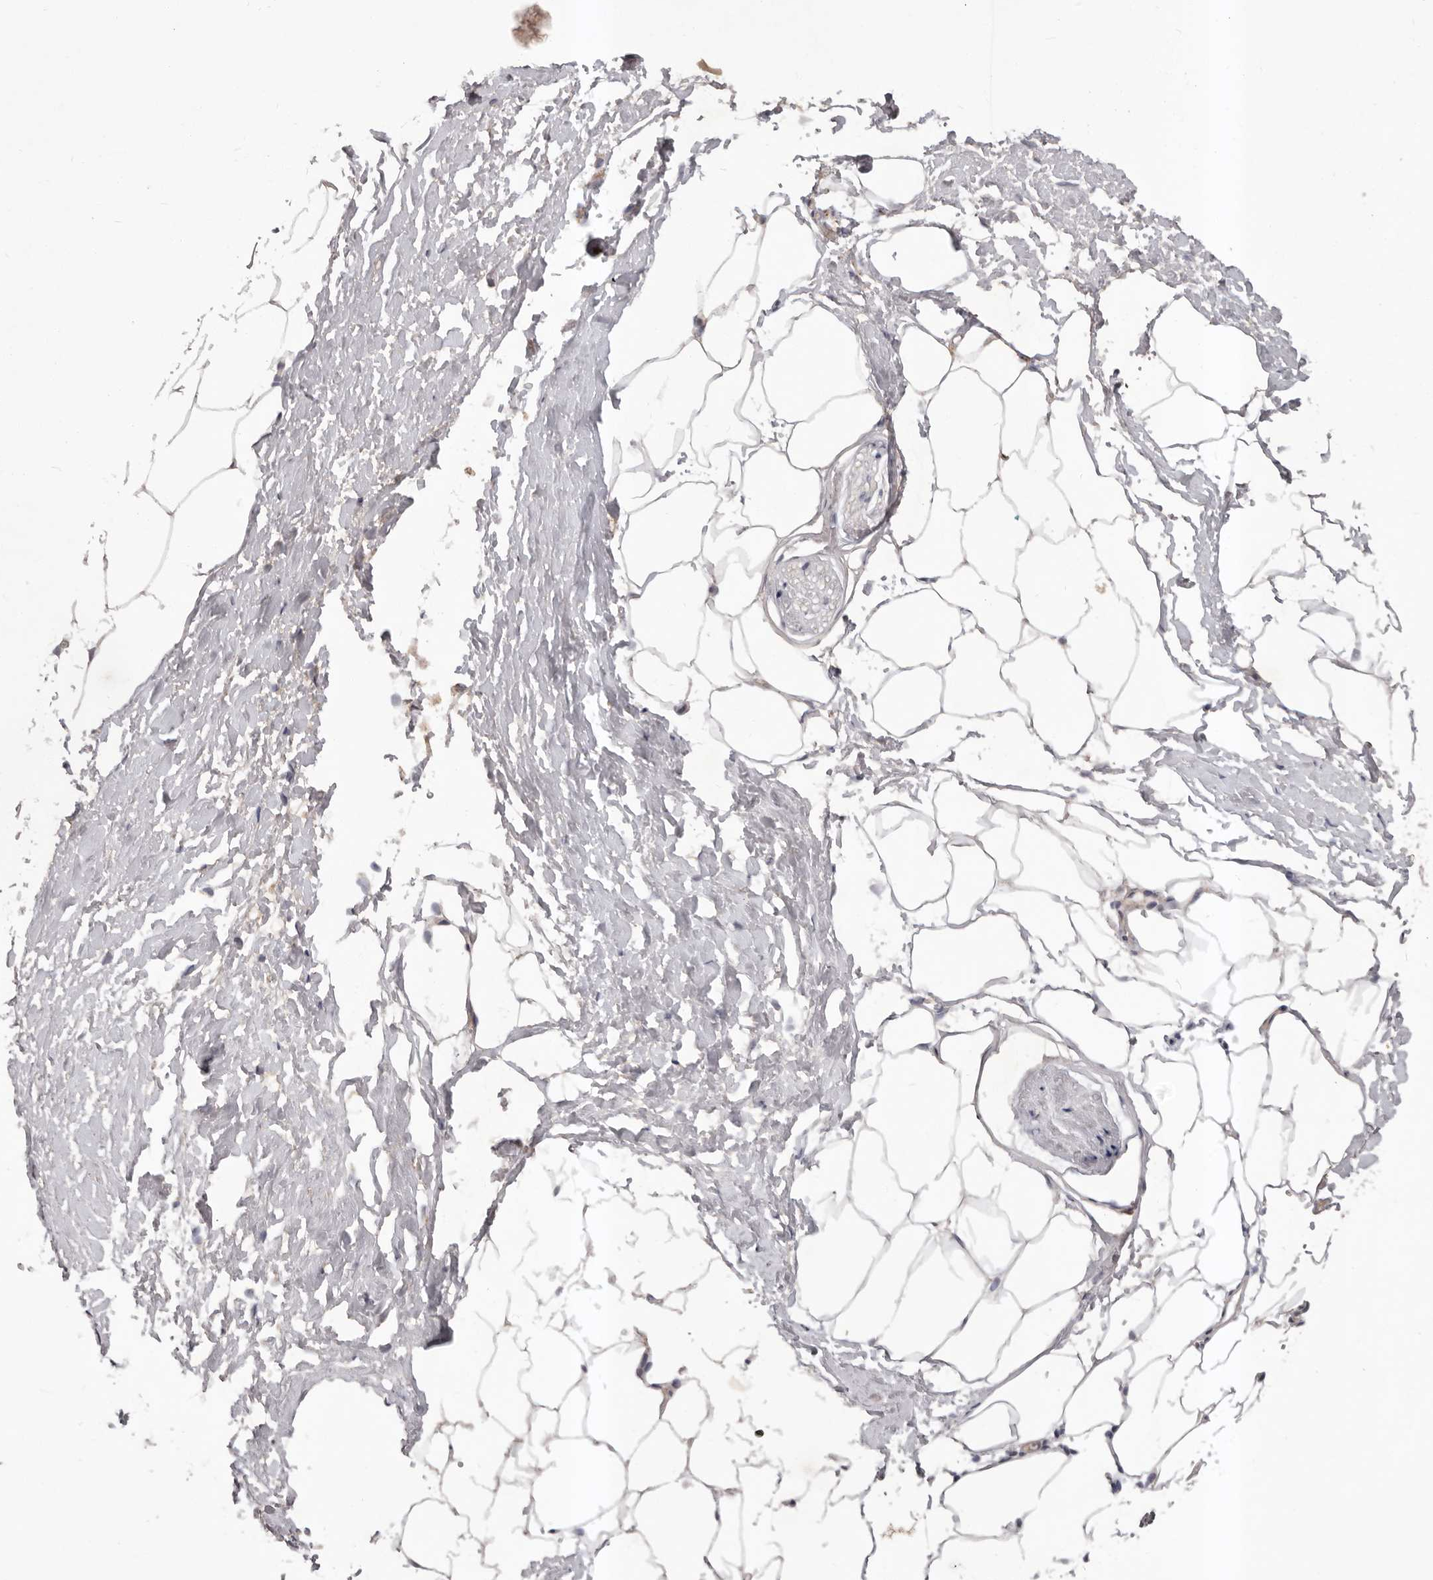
{"staining": {"intensity": "negative", "quantity": "none", "location": "none"}, "tissue": "adipose tissue", "cell_type": "Adipocytes", "image_type": "normal", "snomed": [{"axis": "morphology", "description": "Normal tissue, NOS"}, {"axis": "morphology", "description": "Adenocarcinoma, Low grade"}, {"axis": "topography", "description": "Prostate"}, {"axis": "topography", "description": "Peripheral nerve tissue"}], "caption": "Adipose tissue was stained to show a protein in brown. There is no significant expression in adipocytes. (DAB (3,3'-diaminobenzidine) IHC visualized using brightfield microscopy, high magnification).", "gene": "PRKD1", "patient": {"sex": "male", "age": 63}}